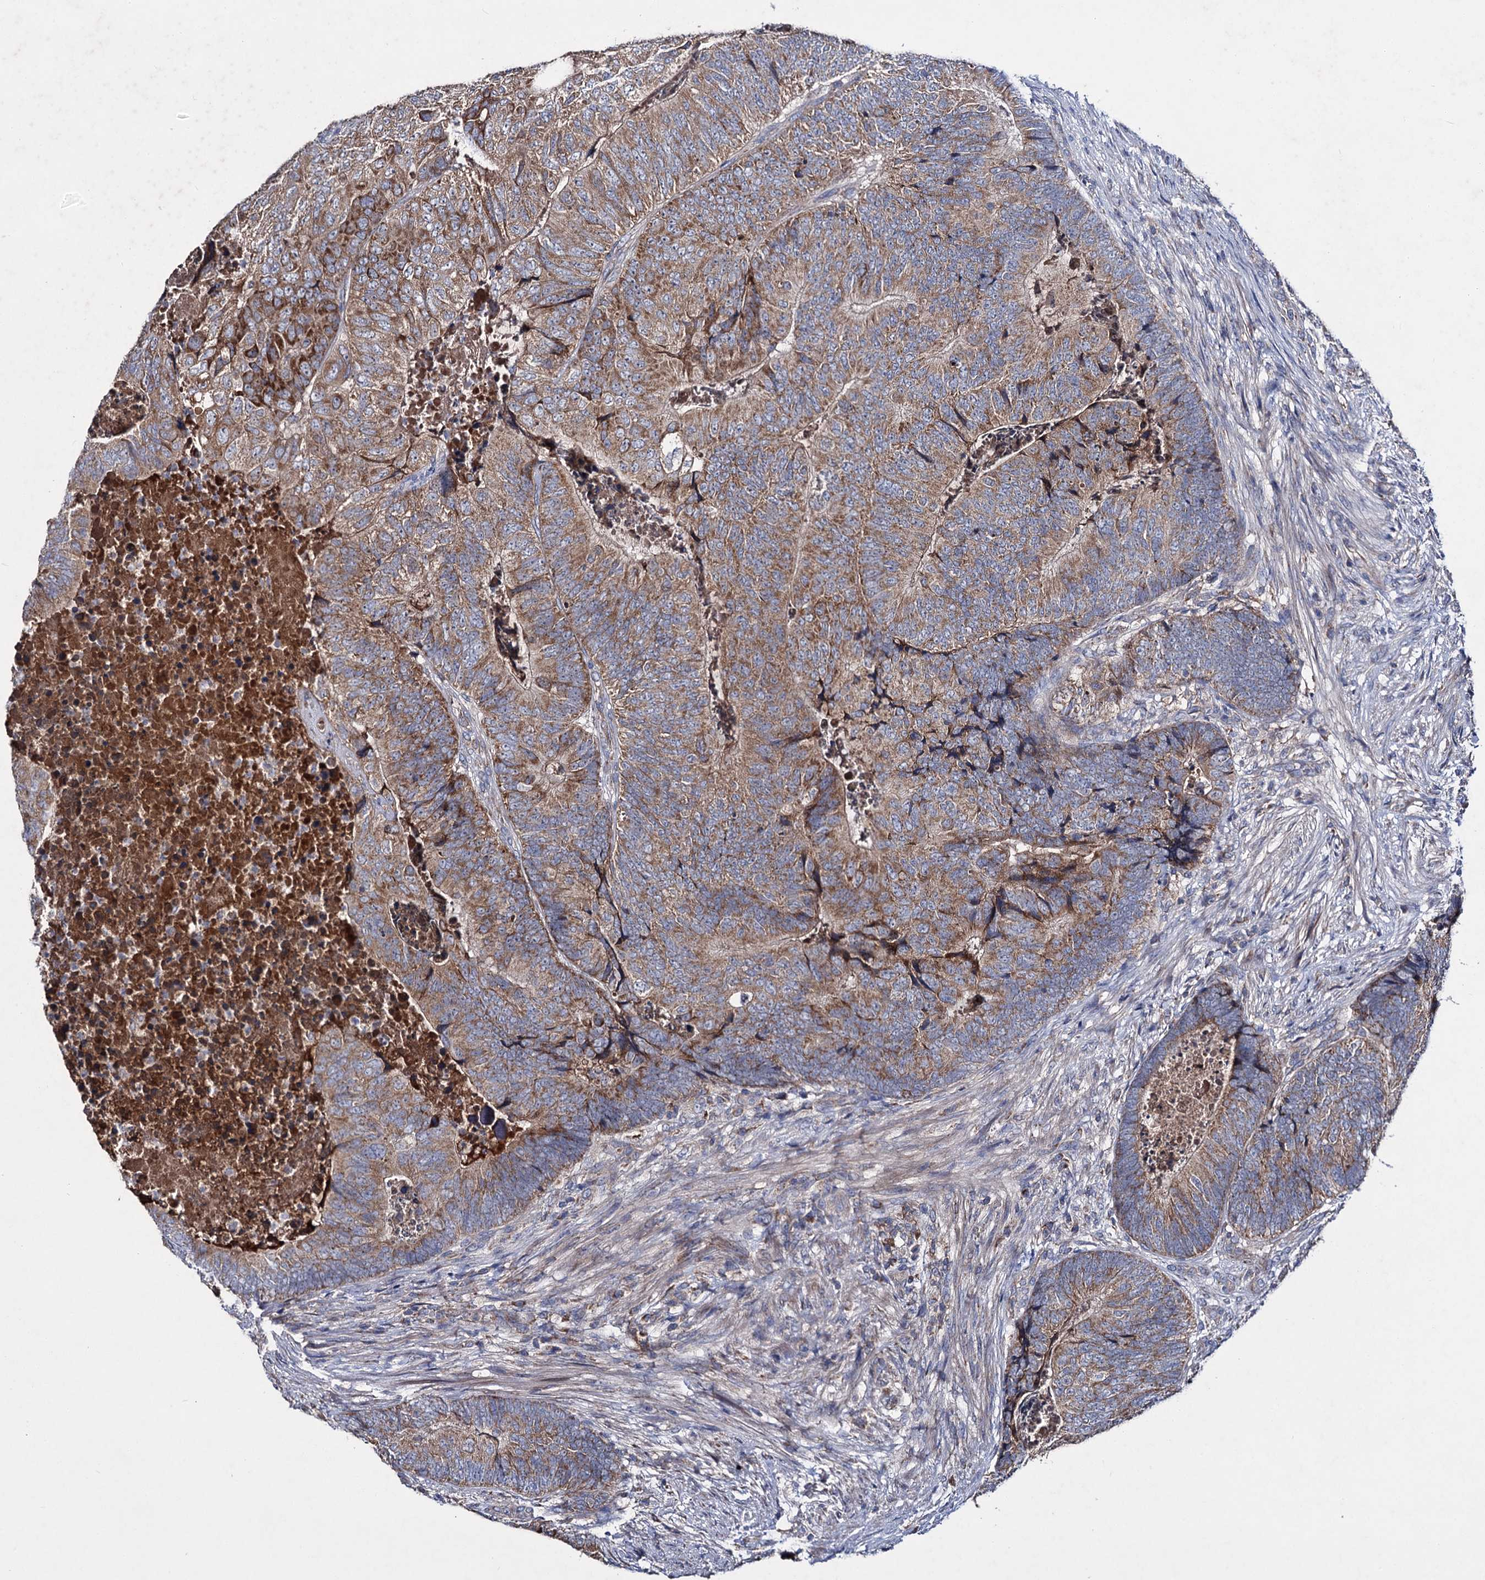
{"staining": {"intensity": "moderate", "quantity": ">75%", "location": "cytoplasmic/membranous"}, "tissue": "colorectal cancer", "cell_type": "Tumor cells", "image_type": "cancer", "snomed": [{"axis": "morphology", "description": "Adenocarcinoma, NOS"}, {"axis": "topography", "description": "Colon"}], "caption": "Protein expression analysis of human adenocarcinoma (colorectal) reveals moderate cytoplasmic/membranous staining in approximately >75% of tumor cells.", "gene": "CLPB", "patient": {"sex": "female", "age": 67}}